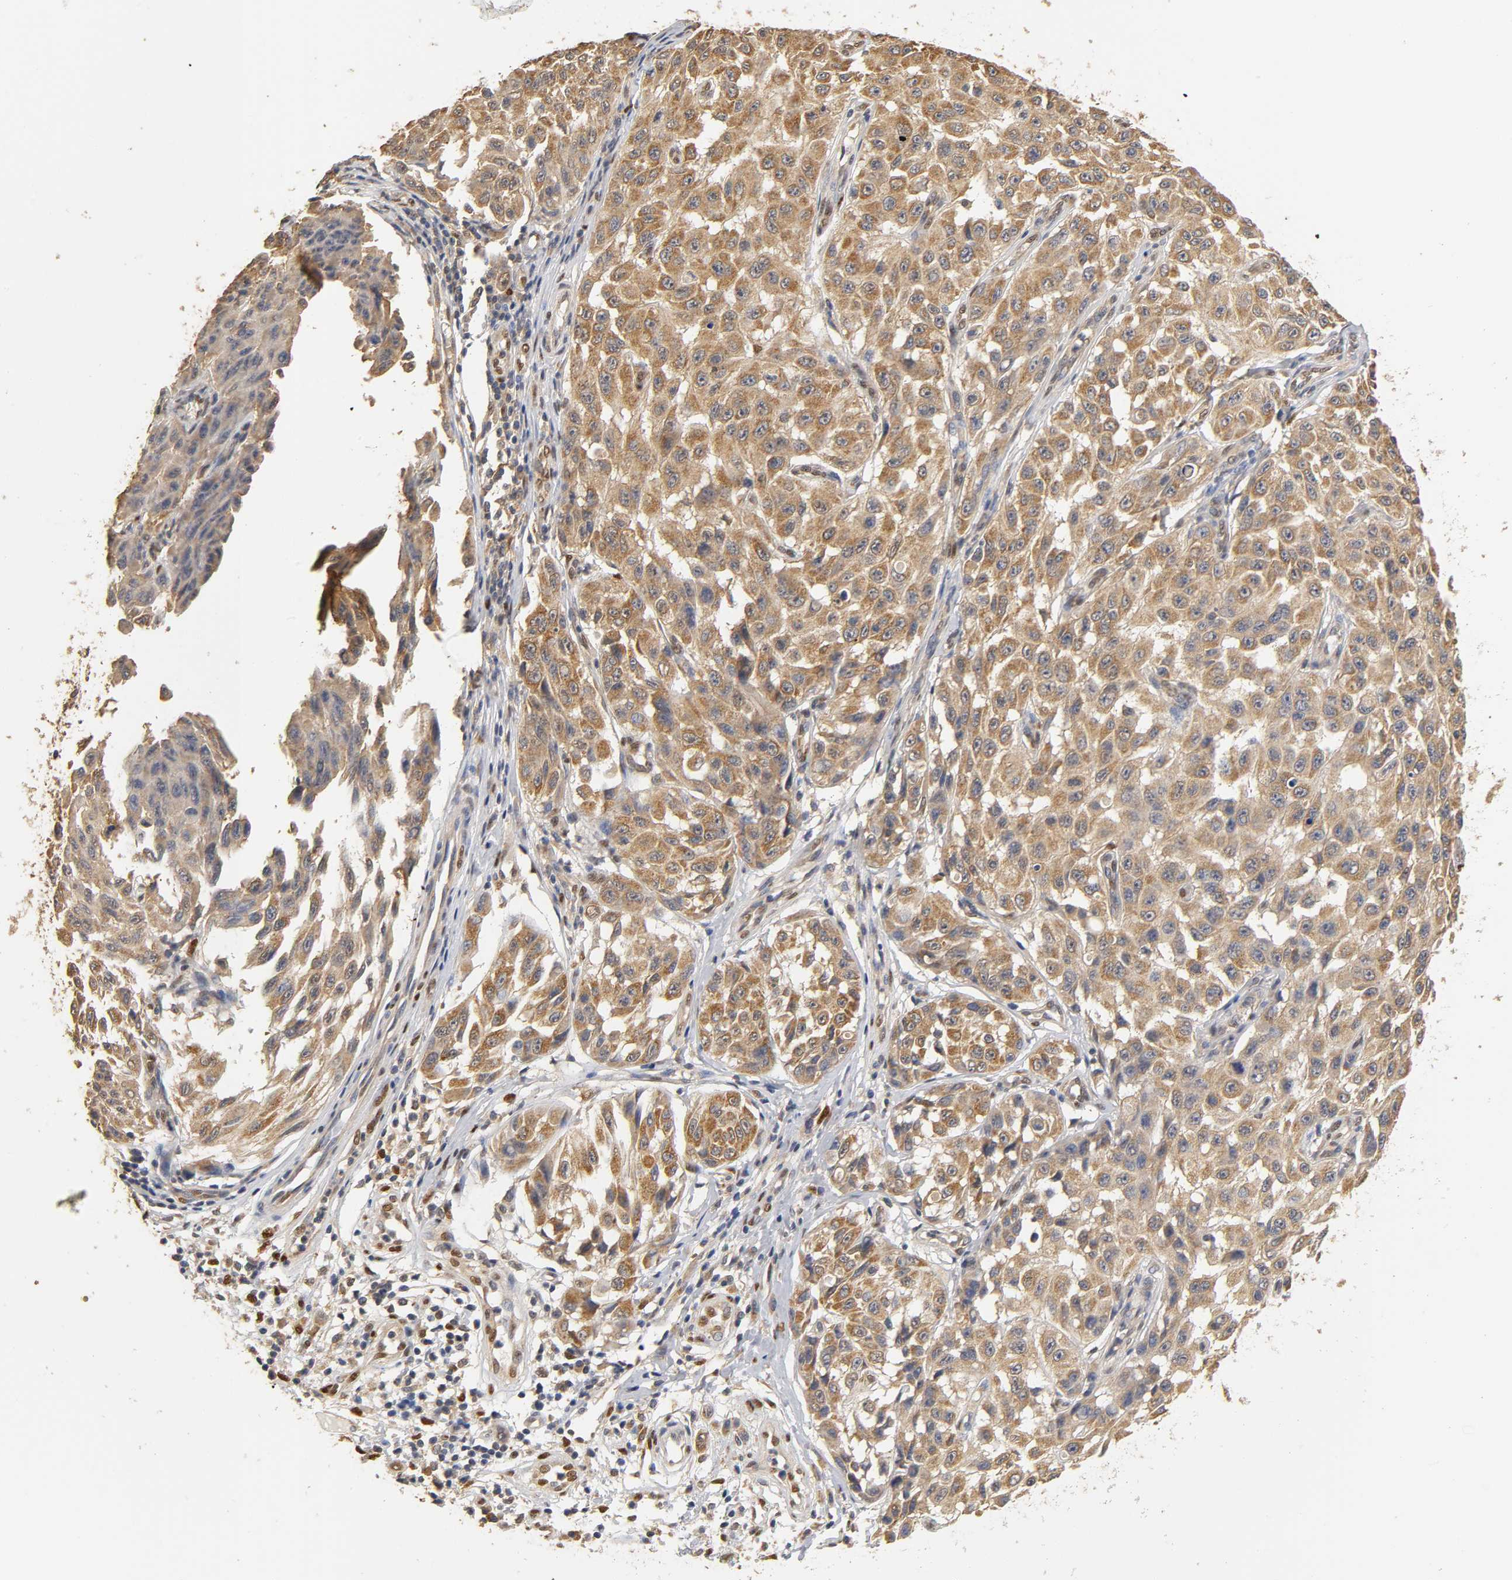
{"staining": {"intensity": "strong", "quantity": ">75%", "location": "cytoplasmic/membranous"}, "tissue": "melanoma", "cell_type": "Tumor cells", "image_type": "cancer", "snomed": [{"axis": "morphology", "description": "Malignant melanoma, NOS"}, {"axis": "topography", "description": "Skin"}], "caption": "Human melanoma stained with a brown dye displays strong cytoplasmic/membranous positive staining in approximately >75% of tumor cells.", "gene": "PKN1", "patient": {"sex": "male", "age": 30}}